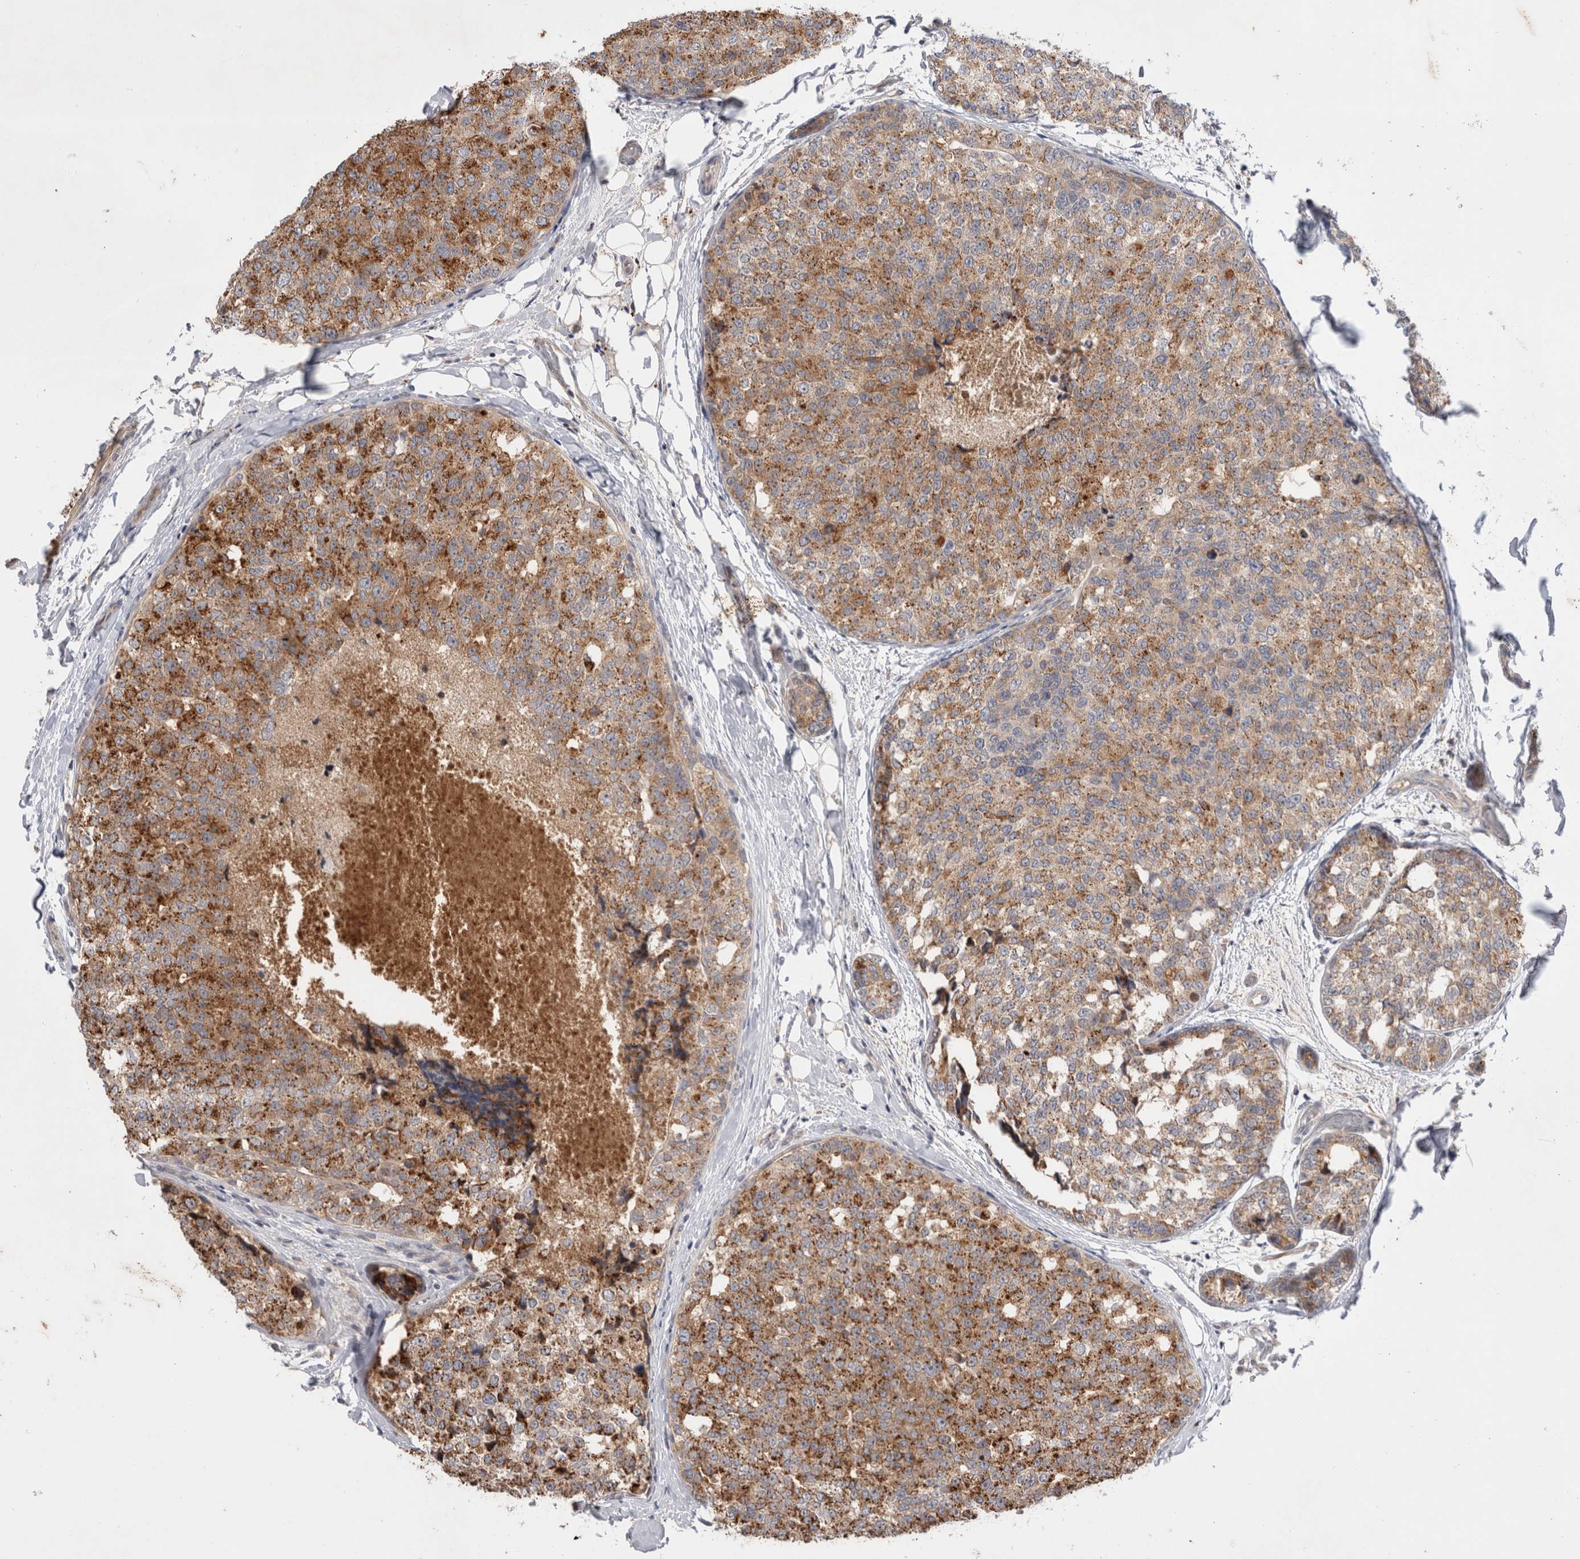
{"staining": {"intensity": "moderate", "quantity": ">75%", "location": "cytoplasmic/membranous"}, "tissue": "breast cancer", "cell_type": "Tumor cells", "image_type": "cancer", "snomed": [{"axis": "morphology", "description": "Normal tissue, NOS"}, {"axis": "morphology", "description": "Duct carcinoma"}, {"axis": "topography", "description": "Breast"}], "caption": "Breast cancer stained with immunohistochemistry (IHC) demonstrates moderate cytoplasmic/membranous staining in about >75% of tumor cells.", "gene": "MRPL37", "patient": {"sex": "female", "age": 43}}